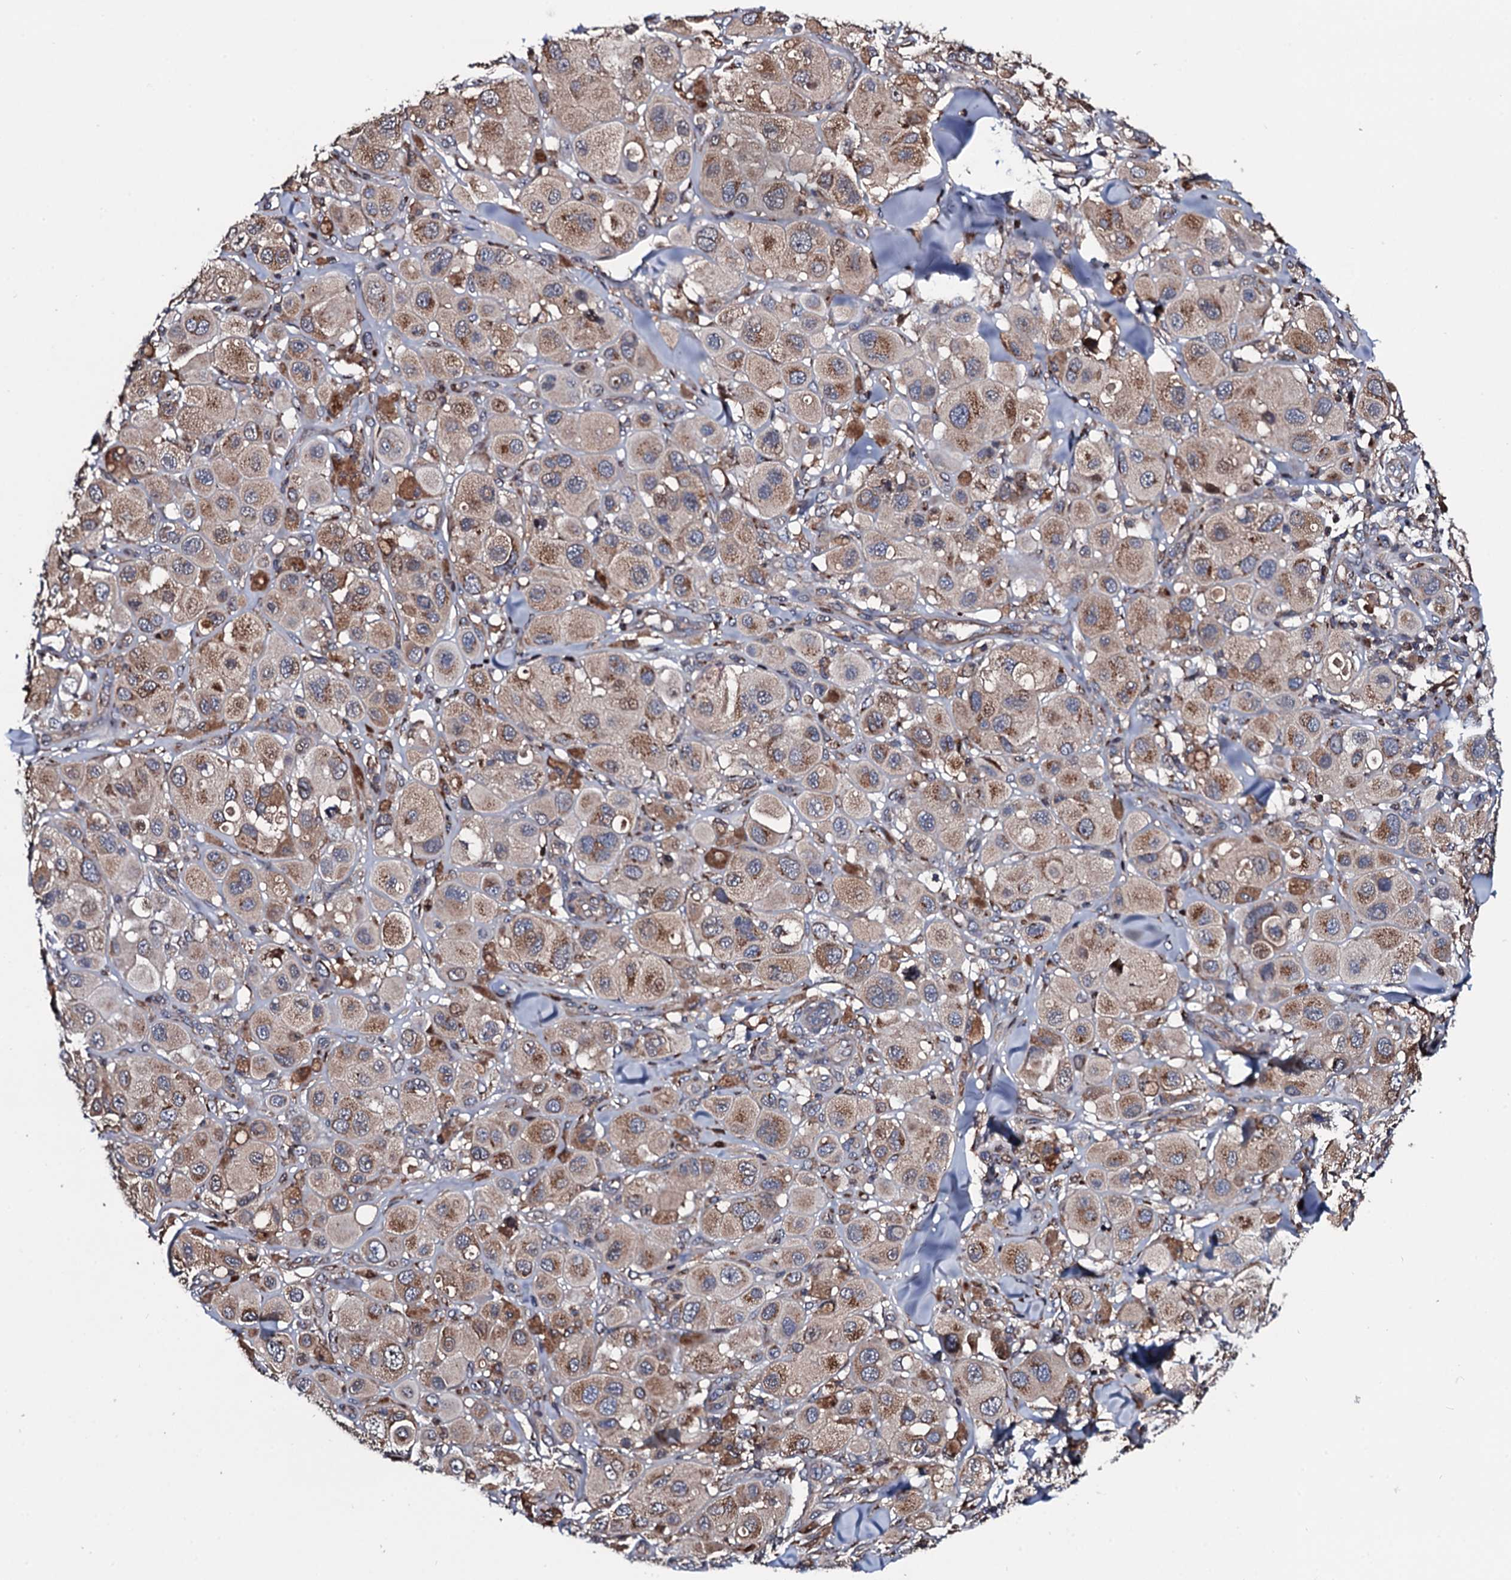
{"staining": {"intensity": "moderate", "quantity": "25%-75%", "location": "cytoplasmic/membranous"}, "tissue": "melanoma", "cell_type": "Tumor cells", "image_type": "cancer", "snomed": [{"axis": "morphology", "description": "Malignant melanoma, Metastatic site"}, {"axis": "topography", "description": "Skin"}], "caption": "This micrograph displays melanoma stained with immunohistochemistry to label a protein in brown. The cytoplasmic/membranous of tumor cells show moderate positivity for the protein. Nuclei are counter-stained blue.", "gene": "PLET1", "patient": {"sex": "male", "age": 41}}